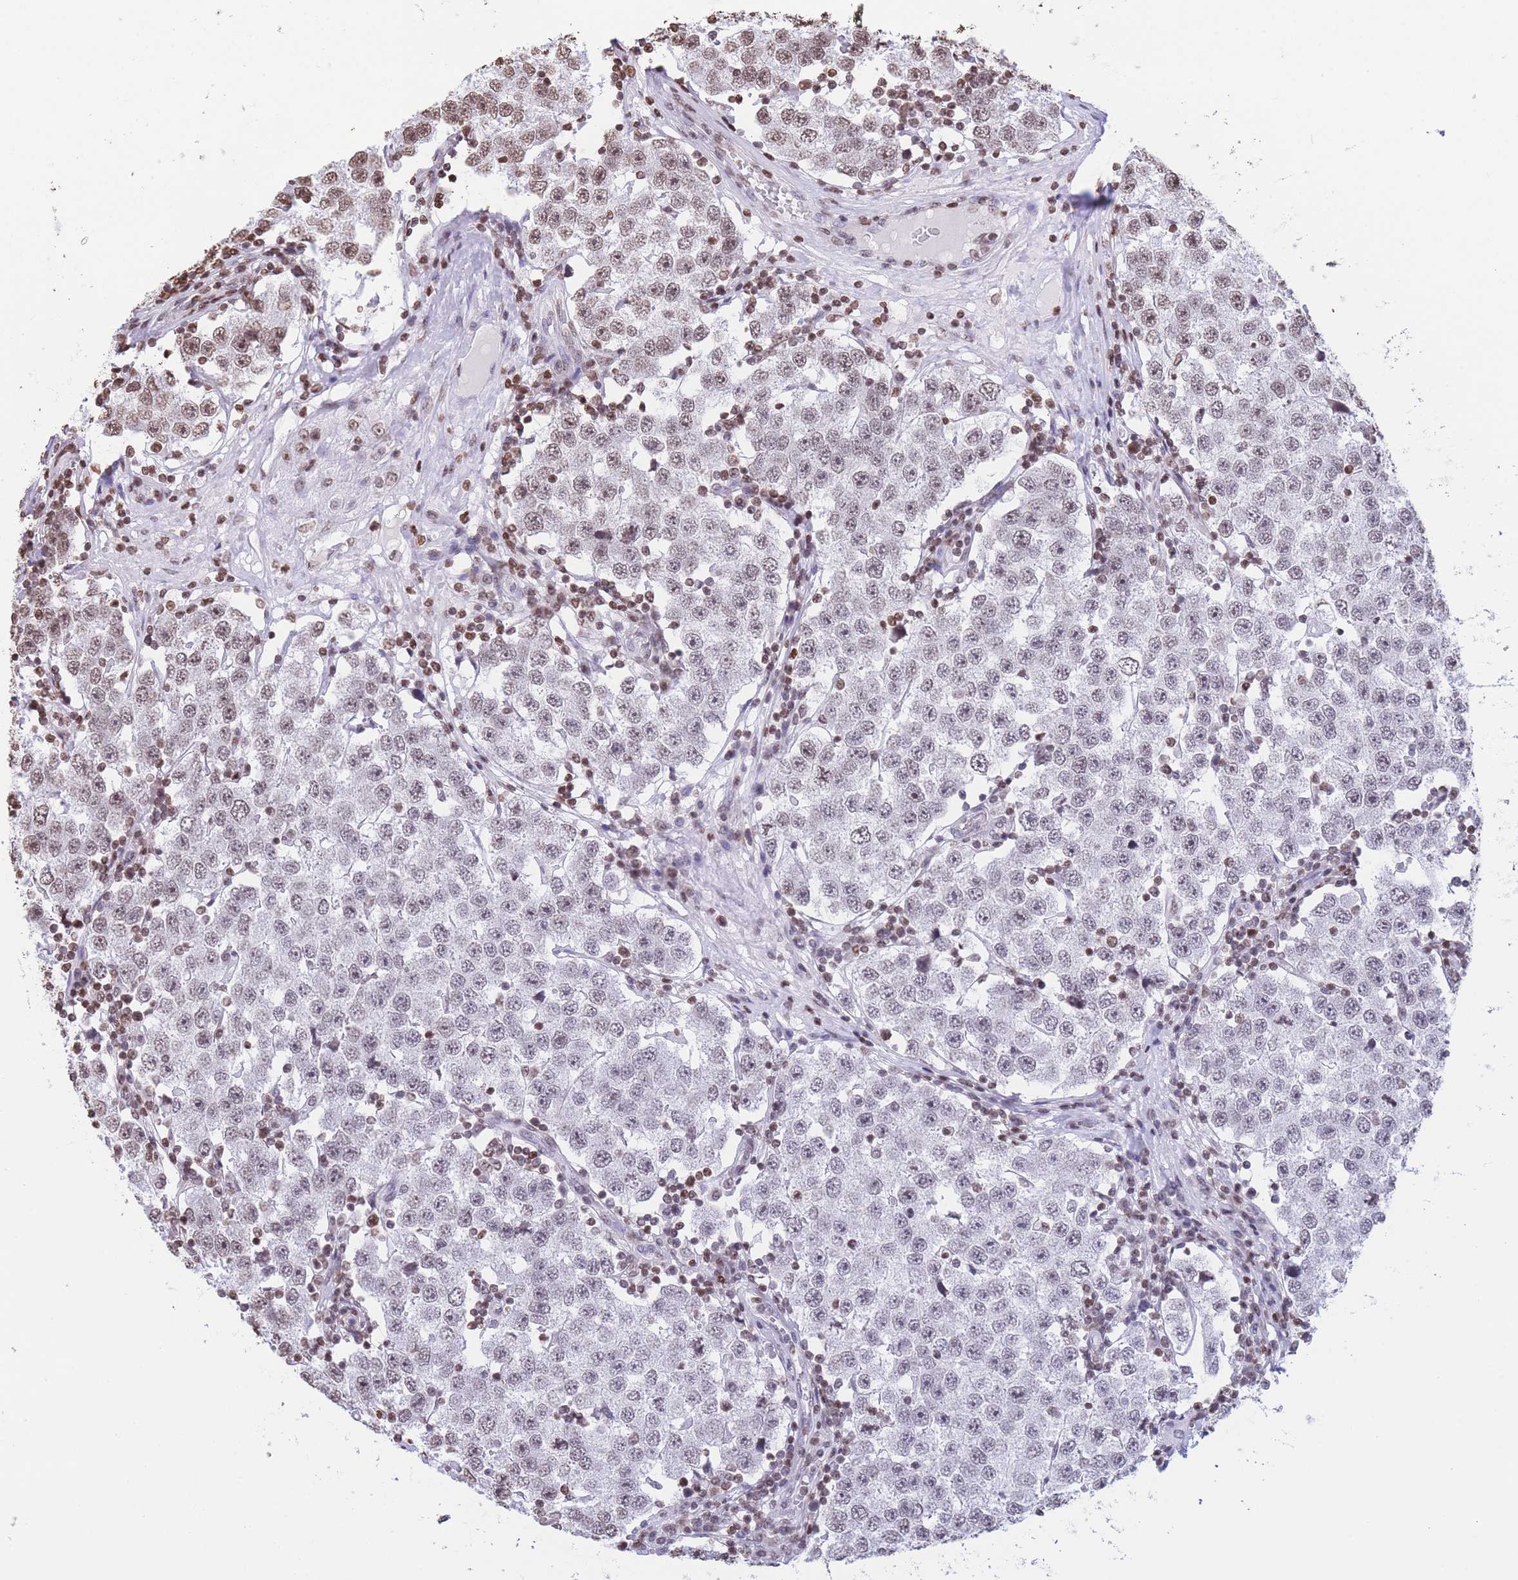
{"staining": {"intensity": "weak", "quantity": ">75%", "location": "nuclear"}, "tissue": "testis cancer", "cell_type": "Tumor cells", "image_type": "cancer", "snomed": [{"axis": "morphology", "description": "Seminoma, NOS"}, {"axis": "topography", "description": "Testis"}], "caption": "Approximately >75% of tumor cells in human testis cancer demonstrate weak nuclear protein expression as visualized by brown immunohistochemical staining.", "gene": "H2BC11", "patient": {"sex": "male", "age": 34}}